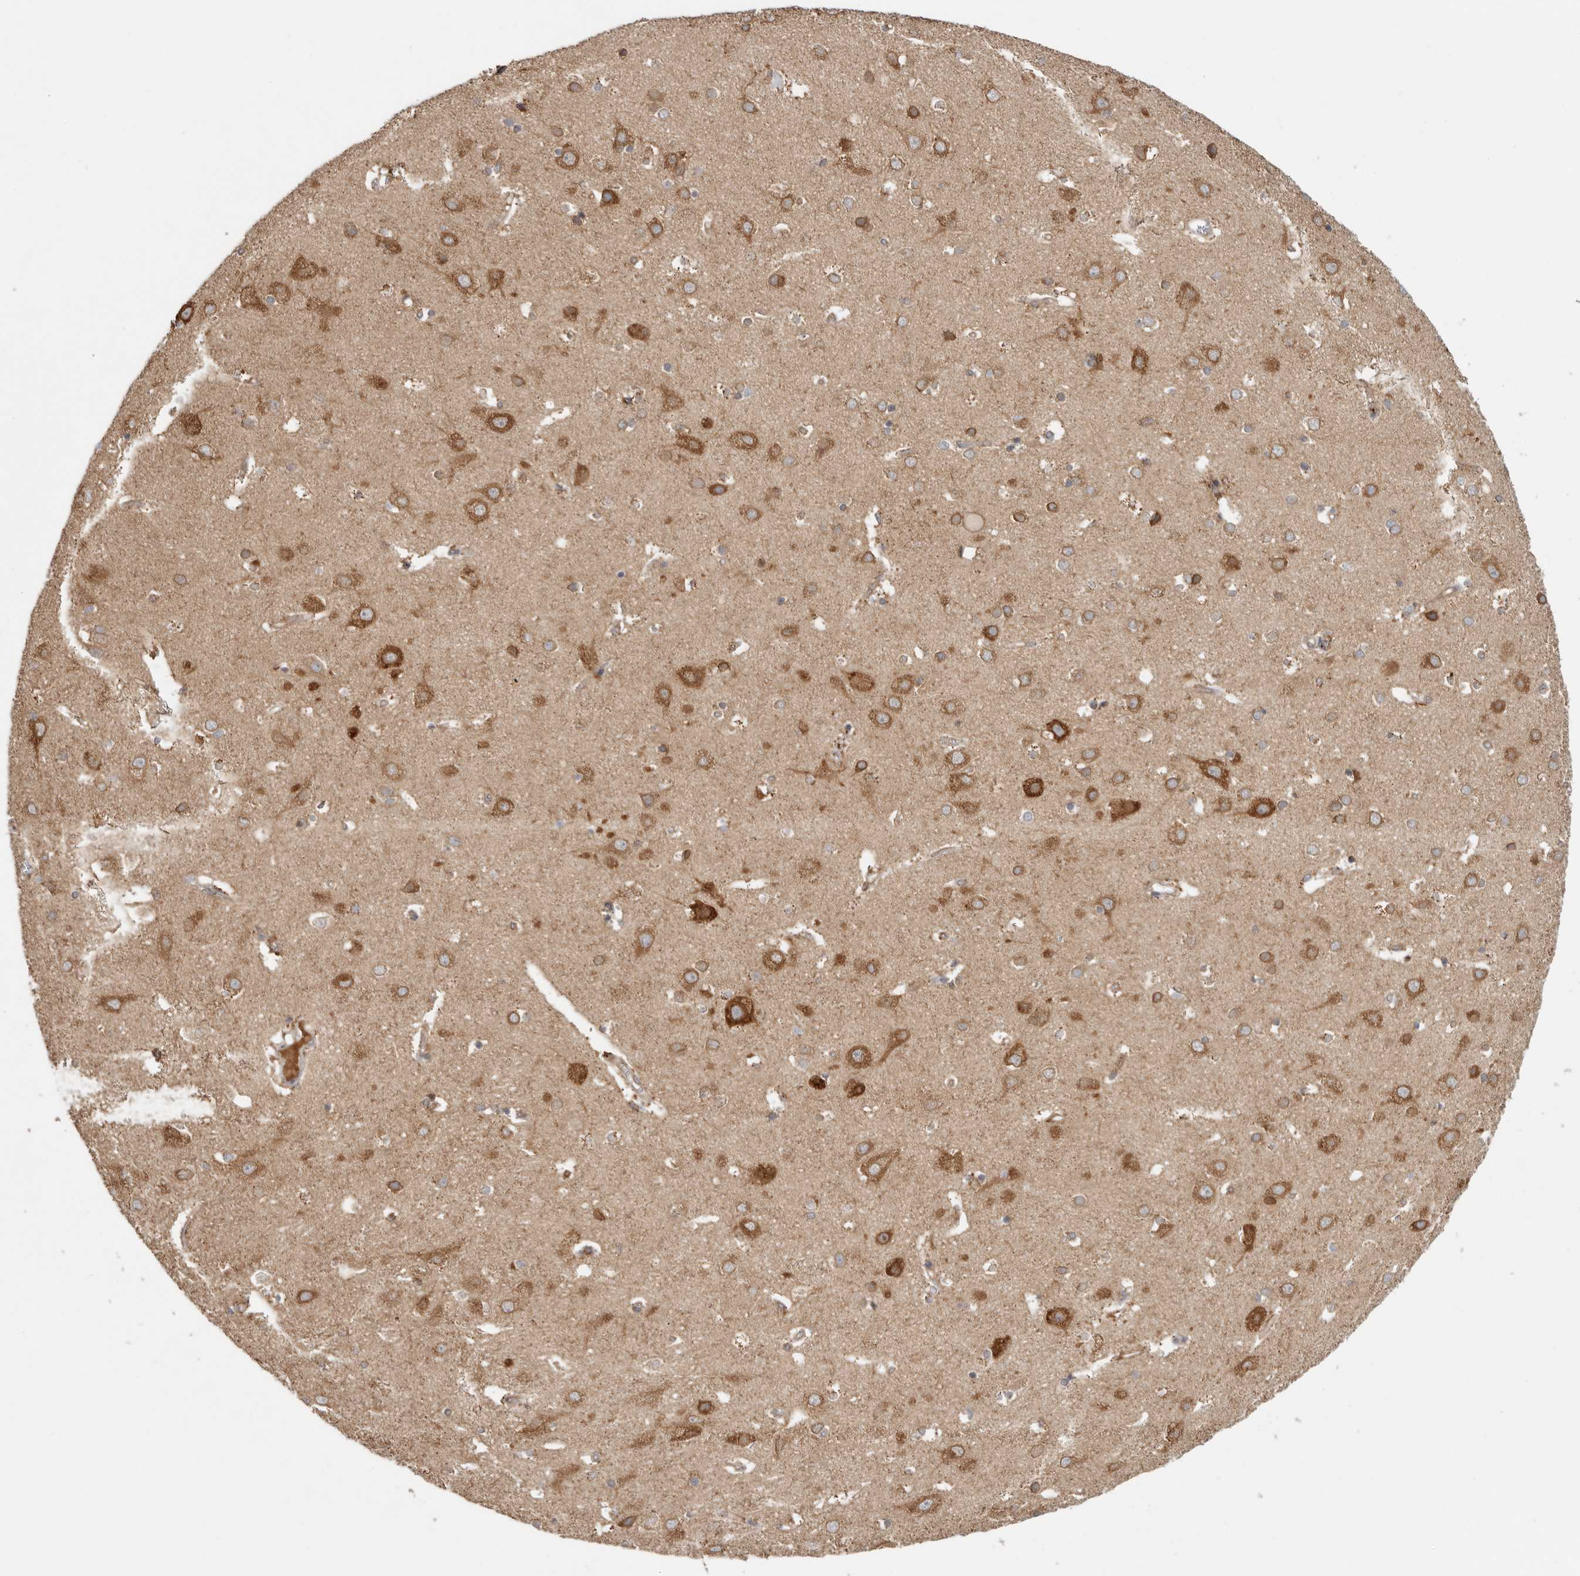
{"staining": {"intensity": "moderate", "quantity": ">75%", "location": "cytoplasmic/membranous"}, "tissue": "cerebral cortex", "cell_type": "Endothelial cells", "image_type": "normal", "snomed": [{"axis": "morphology", "description": "Normal tissue, NOS"}, {"axis": "topography", "description": "Cerebral cortex"}], "caption": "An immunohistochemistry micrograph of benign tissue is shown. Protein staining in brown shows moderate cytoplasmic/membranous positivity in cerebral cortex within endothelial cells.", "gene": "BCAP29", "patient": {"sex": "male", "age": 54}}